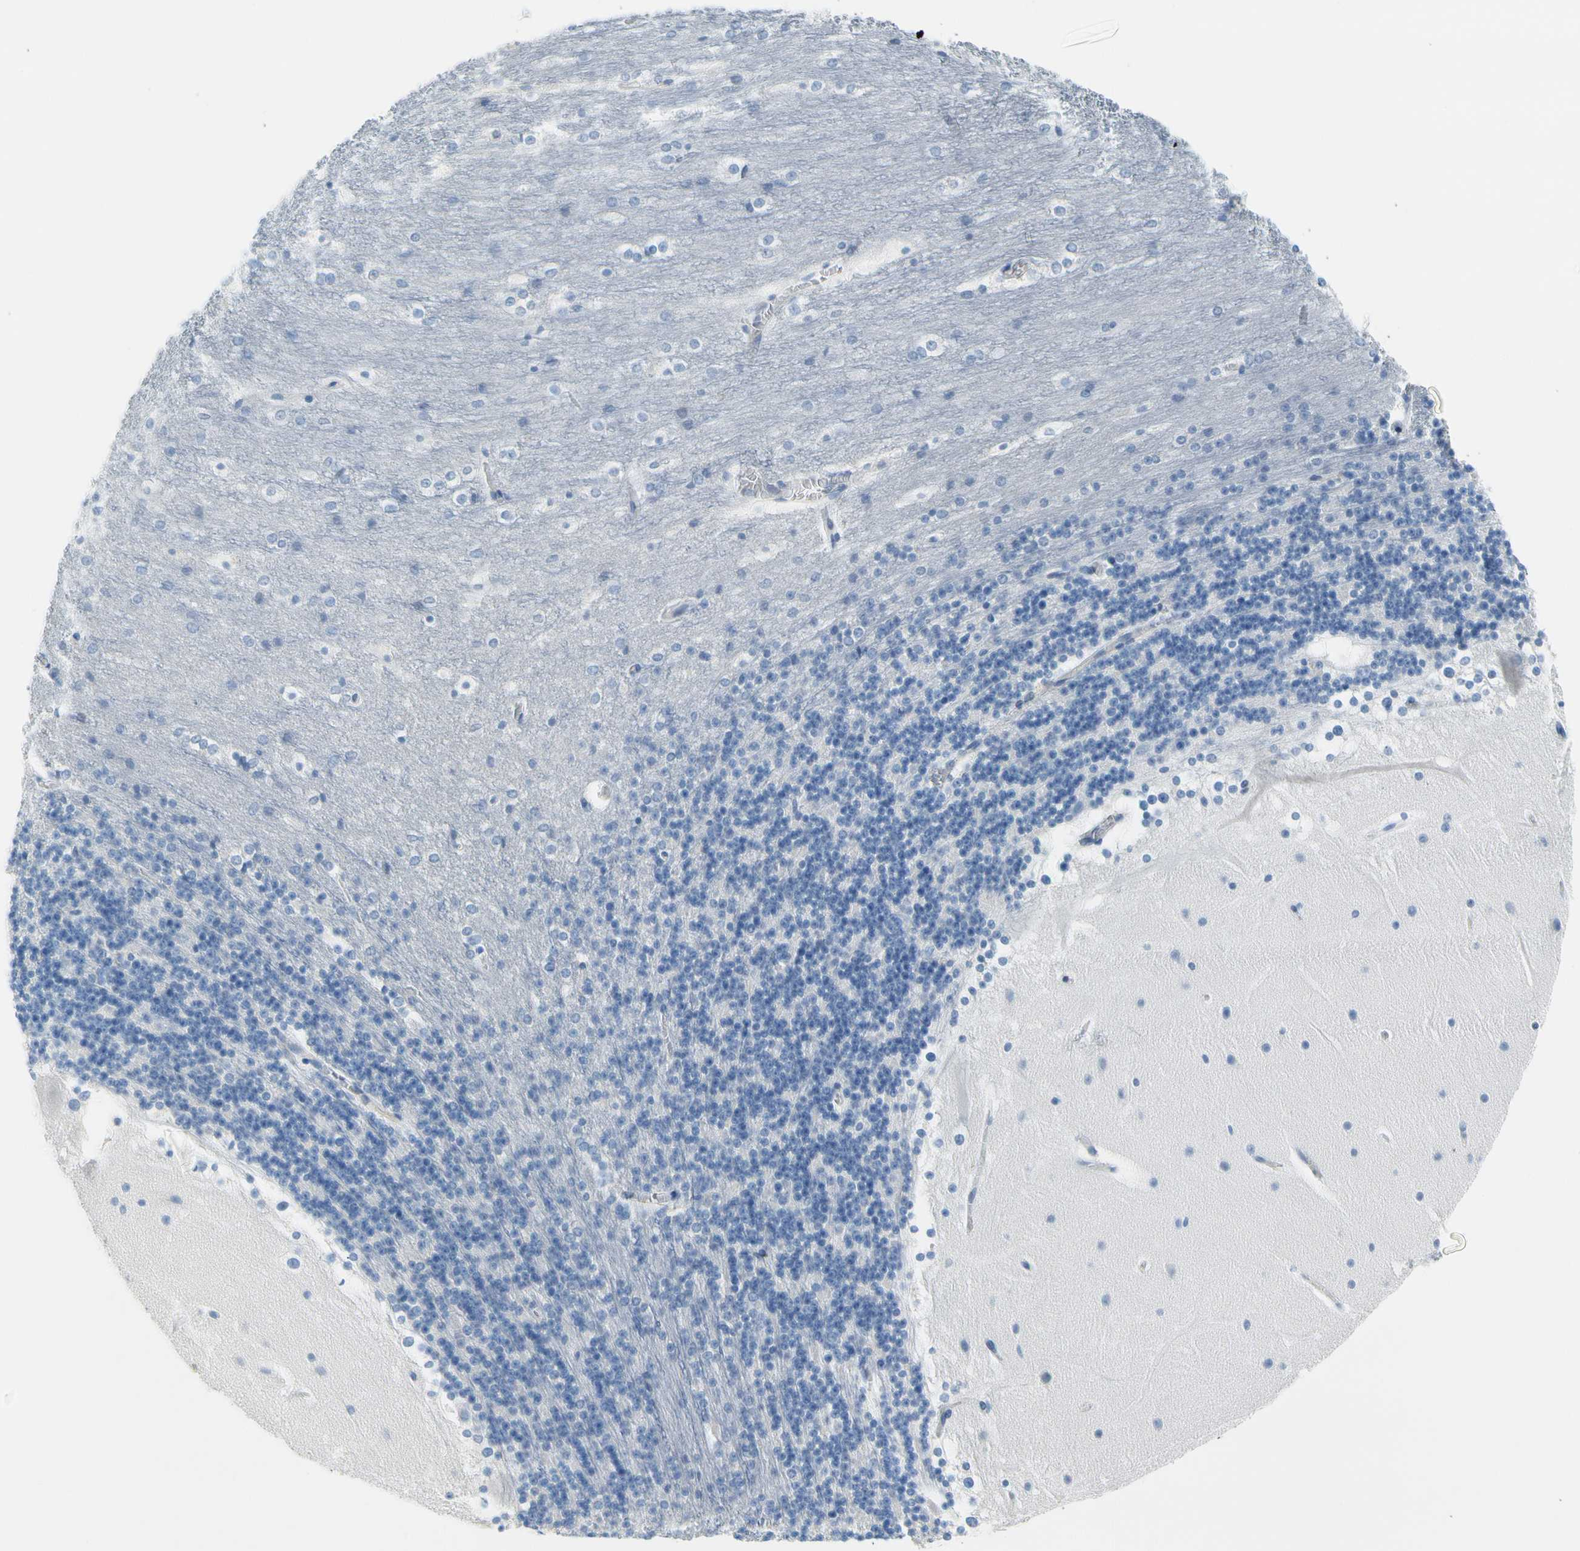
{"staining": {"intensity": "negative", "quantity": "none", "location": "none"}, "tissue": "cerebellum", "cell_type": "Cells in granular layer", "image_type": "normal", "snomed": [{"axis": "morphology", "description": "Normal tissue, NOS"}, {"axis": "topography", "description": "Cerebellum"}], "caption": "Protein analysis of unremarkable cerebellum displays no significant positivity in cells in granular layer. The staining was performed using DAB to visualize the protein expression in brown, while the nuclei were stained in blue with hematoxylin (Magnification: 20x).", "gene": "TACC3", "patient": {"sex": "female", "age": 19}}